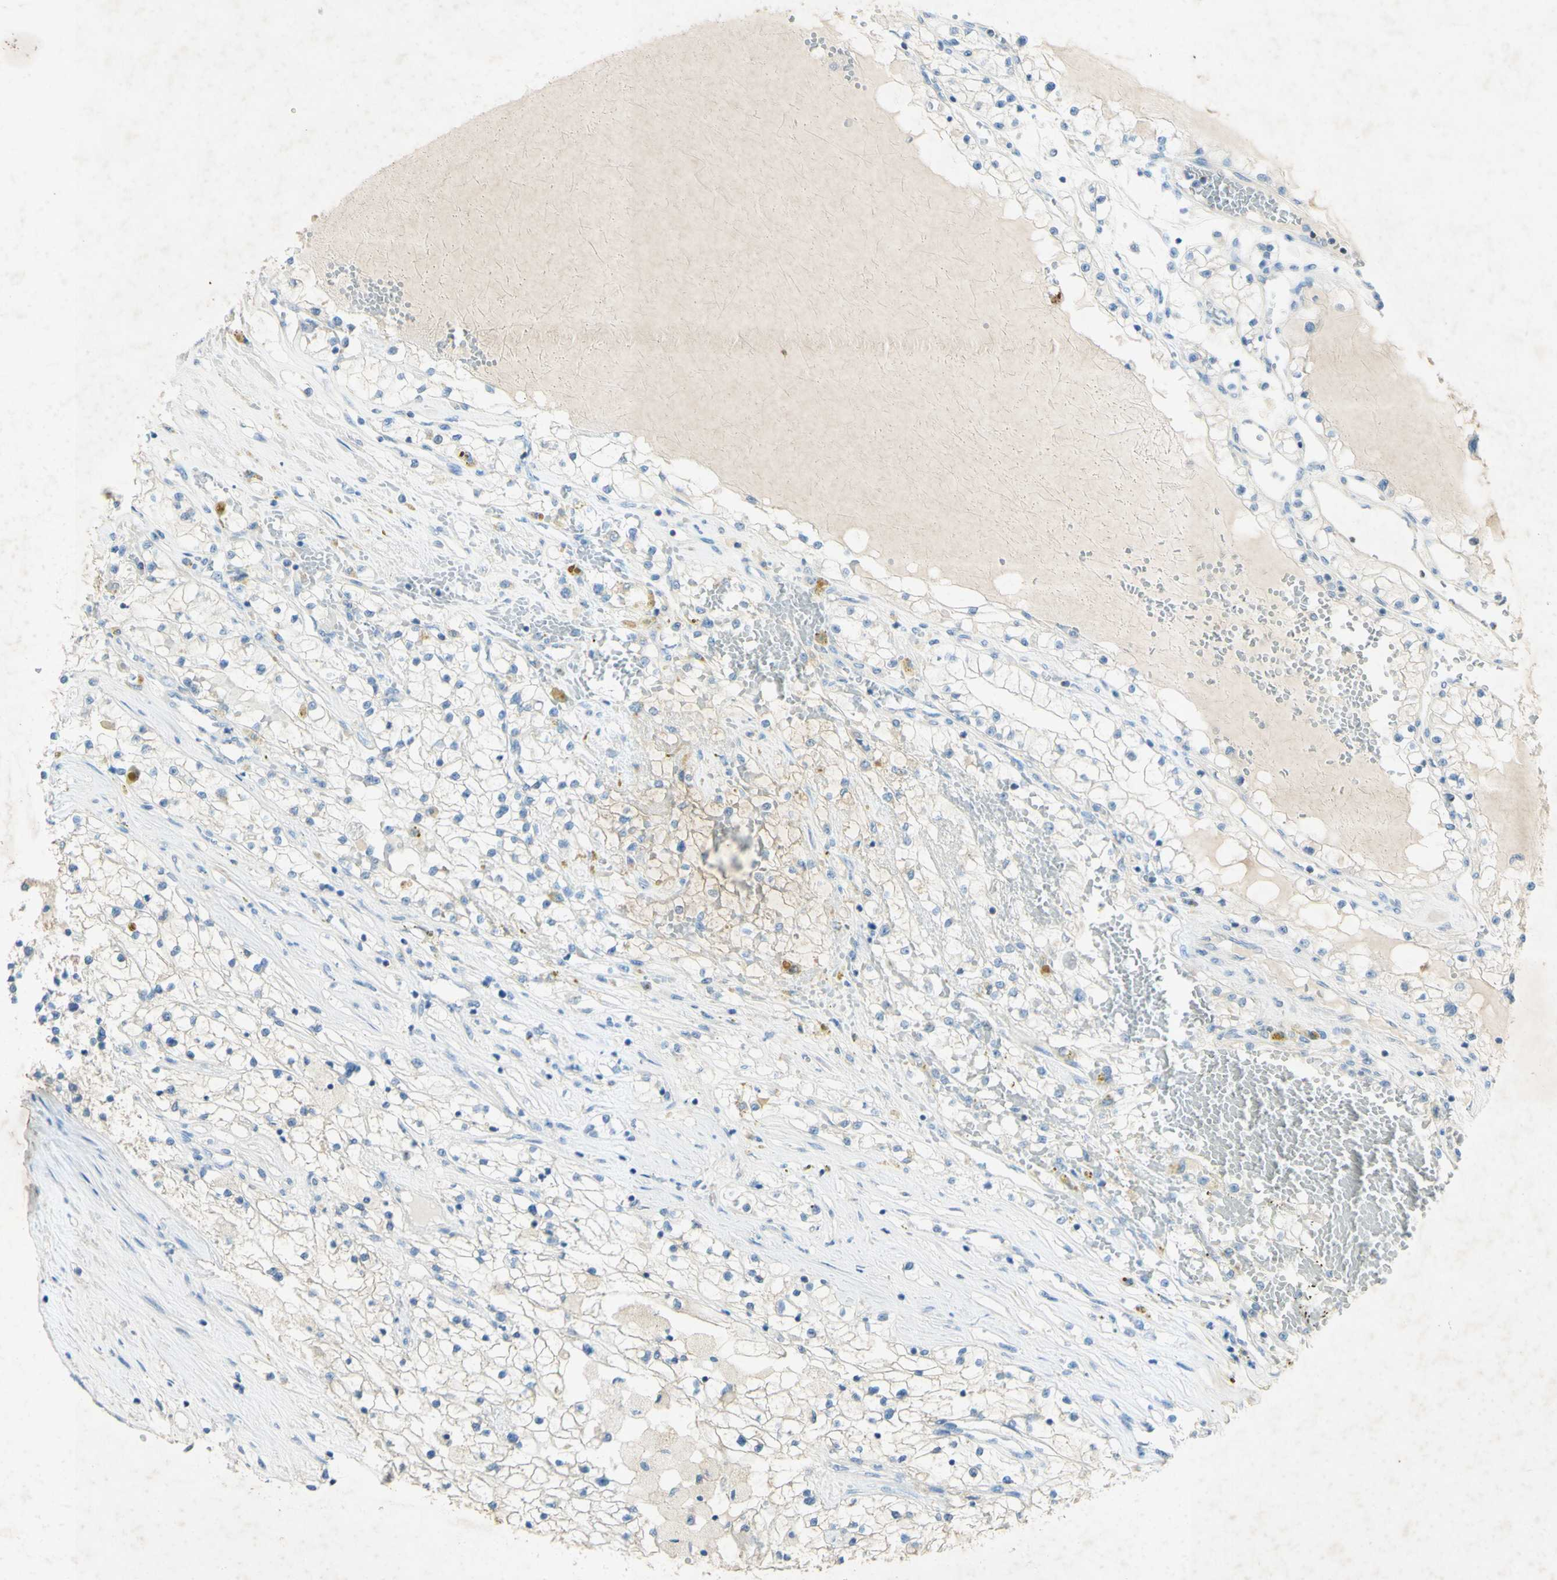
{"staining": {"intensity": "weak", "quantity": ">75%", "location": "cytoplasmic/membranous"}, "tissue": "renal cancer", "cell_type": "Tumor cells", "image_type": "cancer", "snomed": [{"axis": "morphology", "description": "Adenocarcinoma, NOS"}, {"axis": "topography", "description": "Kidney"}], "caption": "High-magnification brightfield microscopy of renal cancer stained with DAB (3,3'-diaminobenzidine) (brown) and counterstained with hematoxylin (blue). tumor cells exhibit weak cytoplasmic/membranous expression is appreciated in approximately>75% of cells. (DAB = brown stain, brightfield microscopy at high magnification).", "gene": "GDF15", "patient": {"sex": "male", "age": 68}}